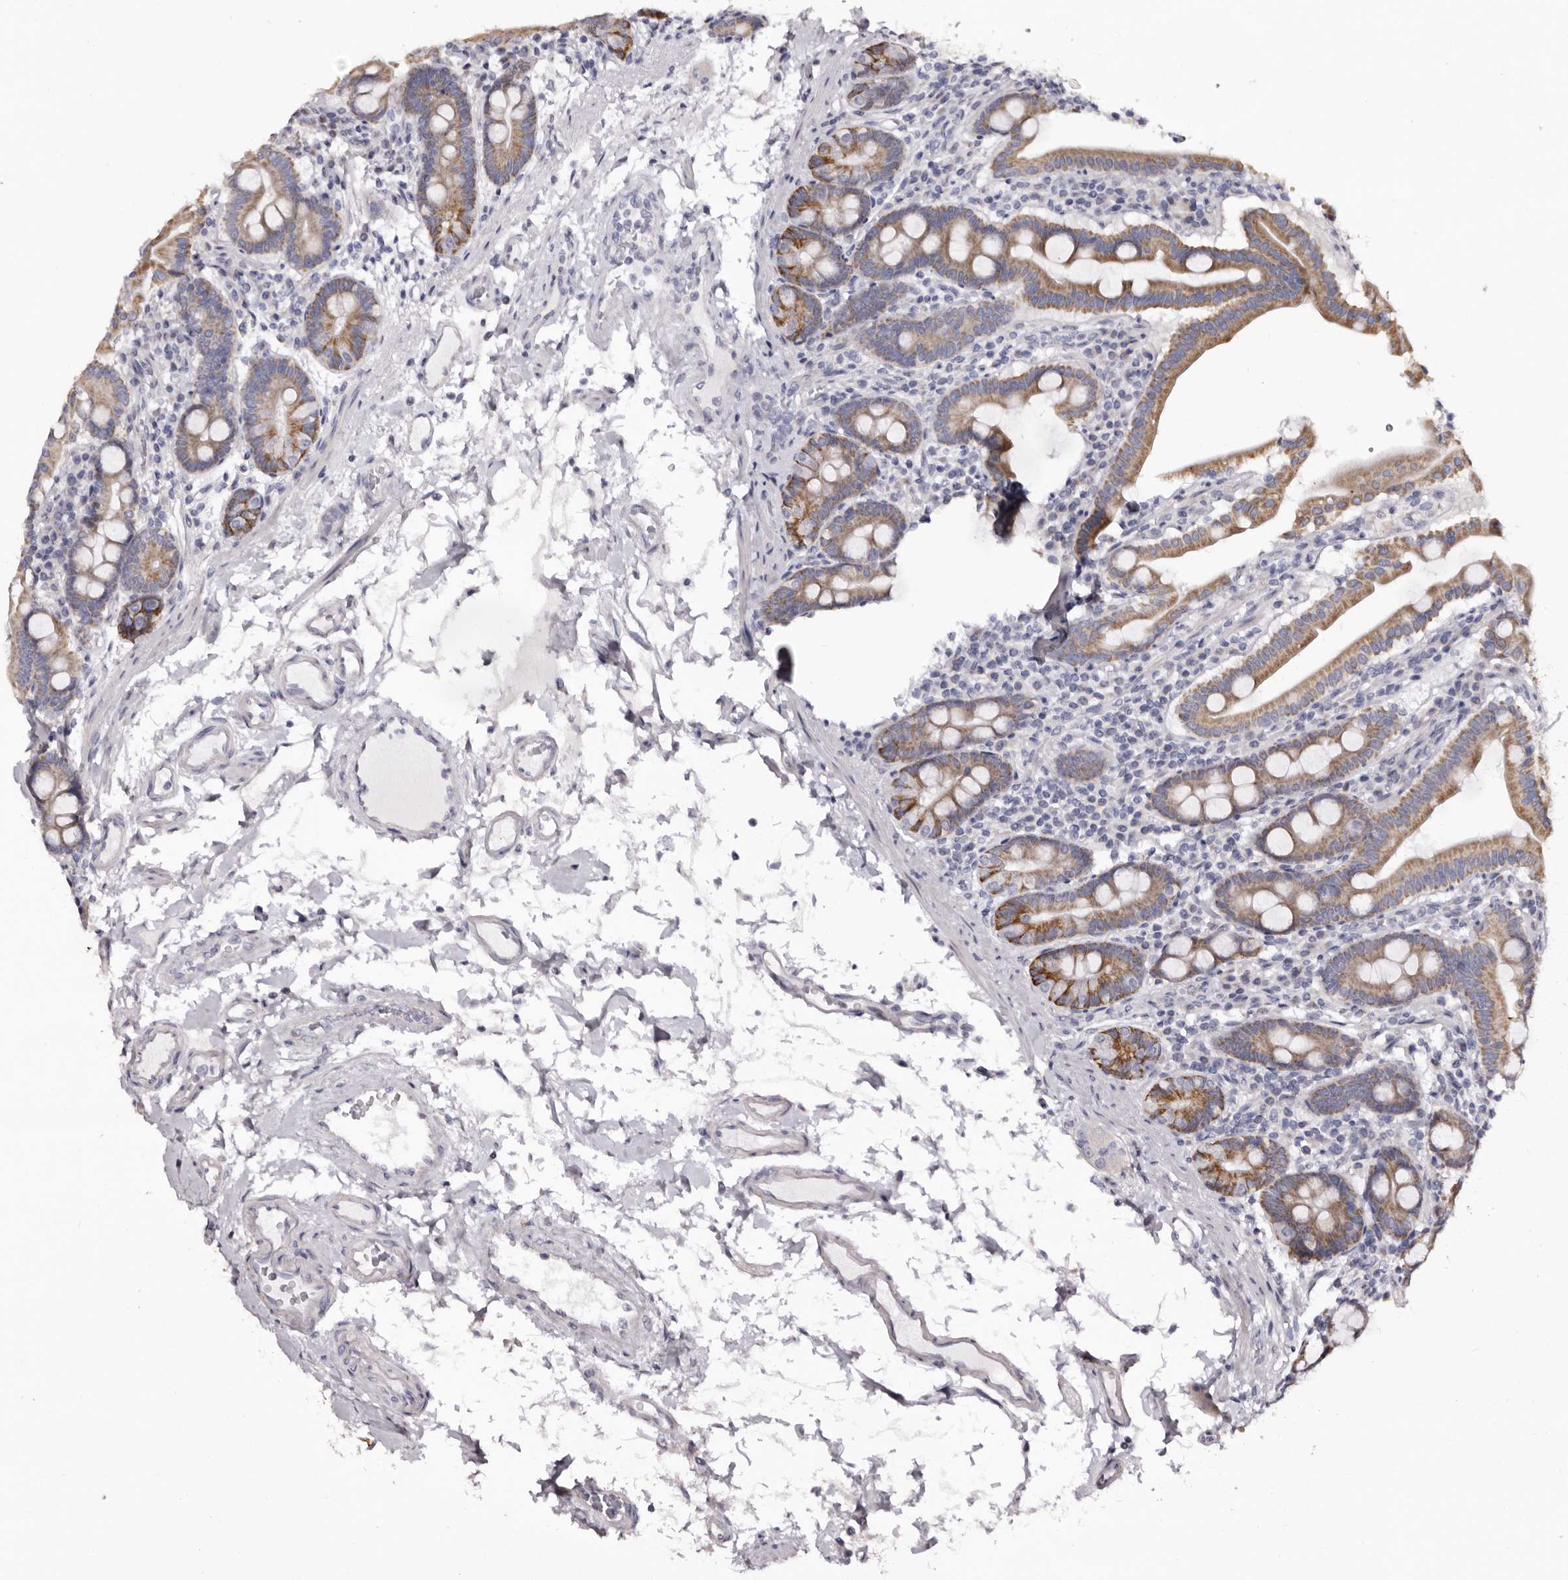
{"staining": {"intensity": "moderate", "quantity": ">75%", "location": "cytoplasmic/membranous"}, "tissue": "duodenum", "cell_type": "Glandular cells", "image_type": "normal", "snomed": [{"axis": "morphology", "description": "Normal tissue, NOS"}, {"axis": "morphology", "description": "Adenocarcinoma, NOS"}, {"axis": "topography", "description": "Pancreas"}, {"axis": "topography", "description": "Duodenum"}], "caption": "Glandular cells reveal medium levels of moderate cytoplasmic/membranous positivity in approximately >75% of cells in benign duodenum. (DAB = brown stain, brightfield microscopy at high magnification).", "gene": "CASQ1", "patient": {"sex": "male", "age": 50}}